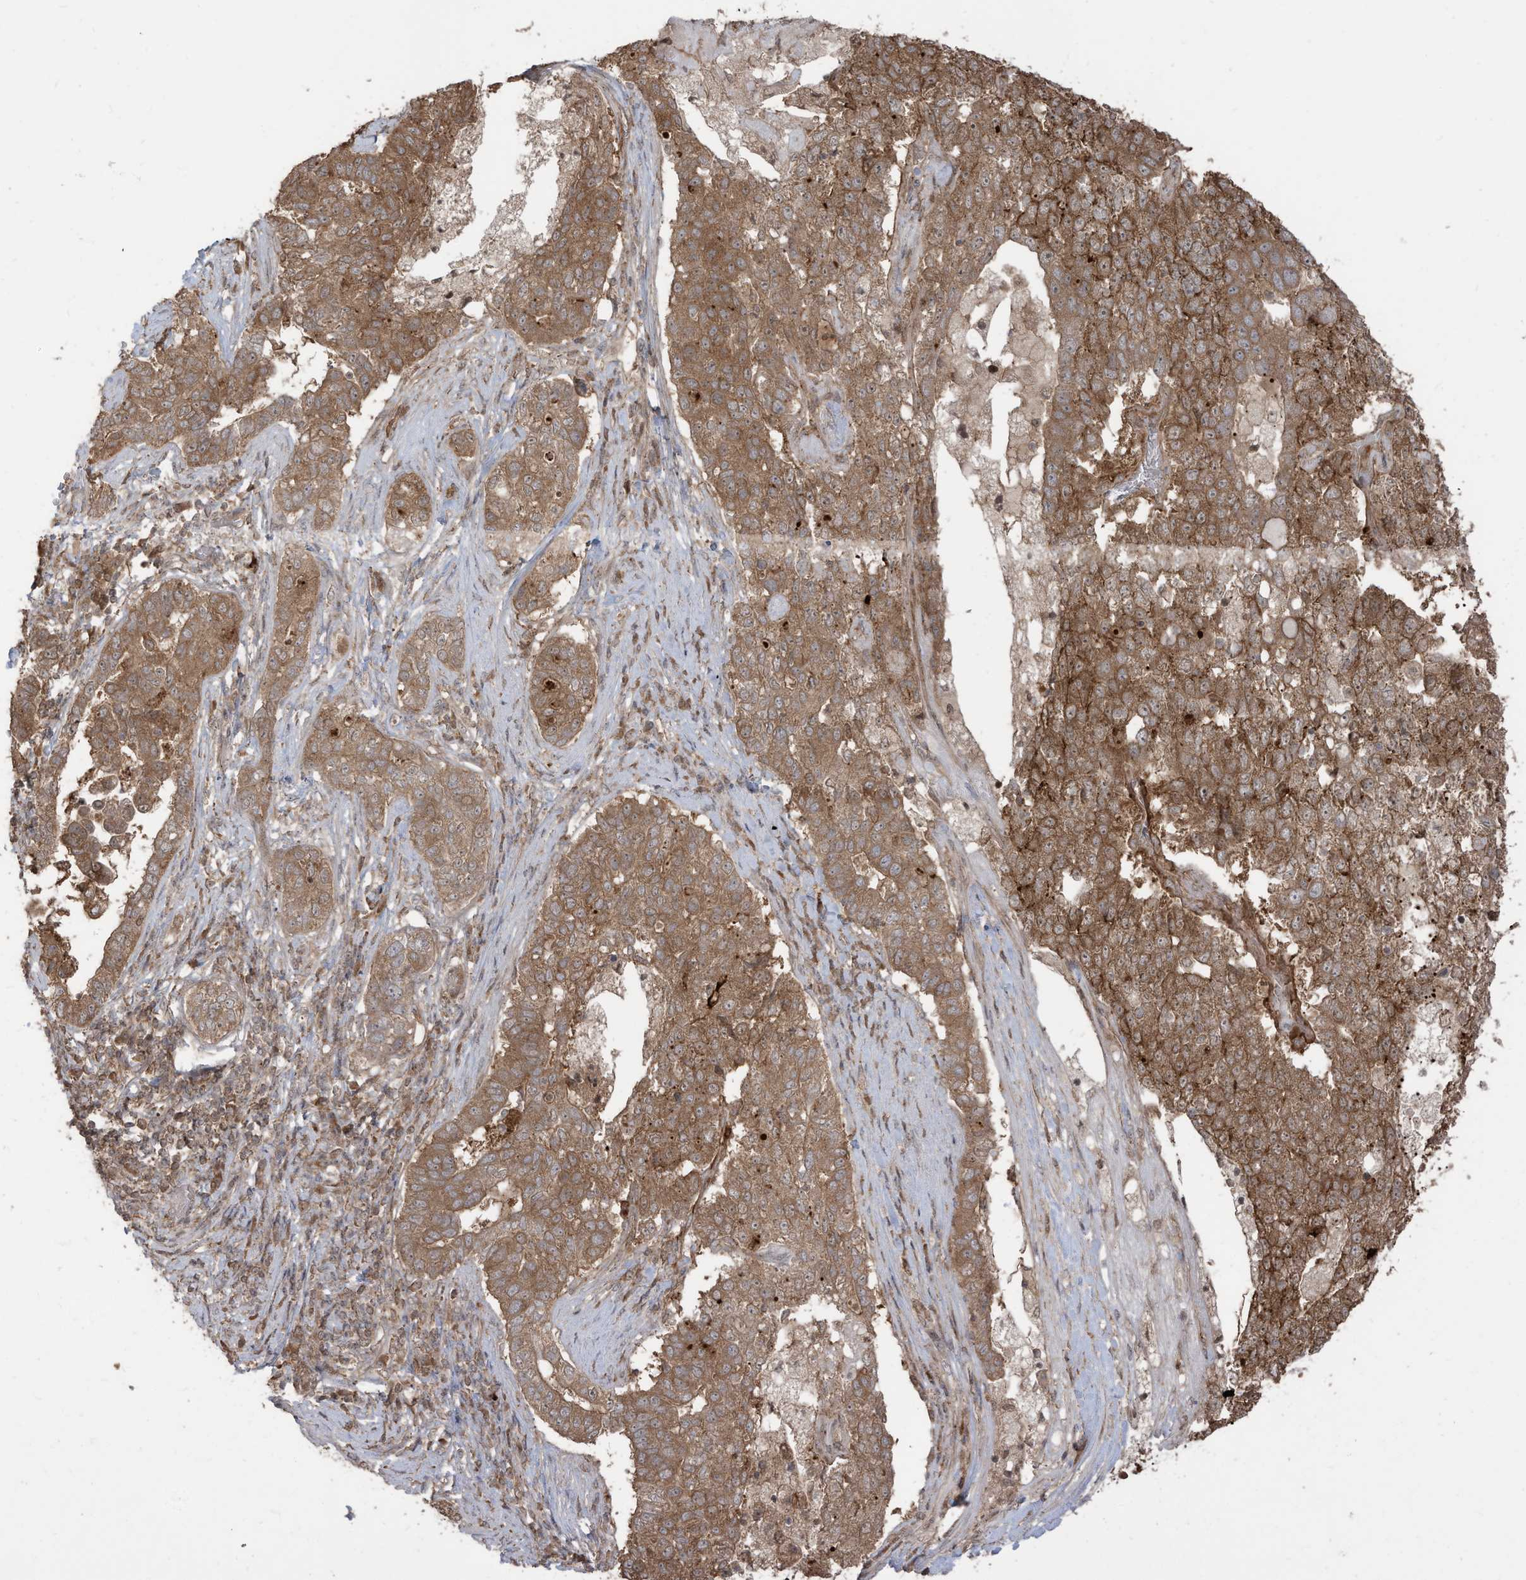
{"staining": {"intensity": "moderate", "quantity": ">75%", "location": "cytoplasmic/membranous"}, "tissue": "pancreatic cancer", "cell_type": "Tumor cells", "image_type": "cancer", "snomed": [{"axis": "morphology", "description": "Adenocarcinoma, NOS"}, {"axis": "topography", "description": "Pancreas"}], "caption": "Pancreatic cancer (adenocarcinoma) tissue reveals moderate cytoplasmic/membranous staining in about >75% of tumor cells, visualized by immunohistochemistry.", "gene": "CARF", "patient": {"sex": "female", "age": 61}}